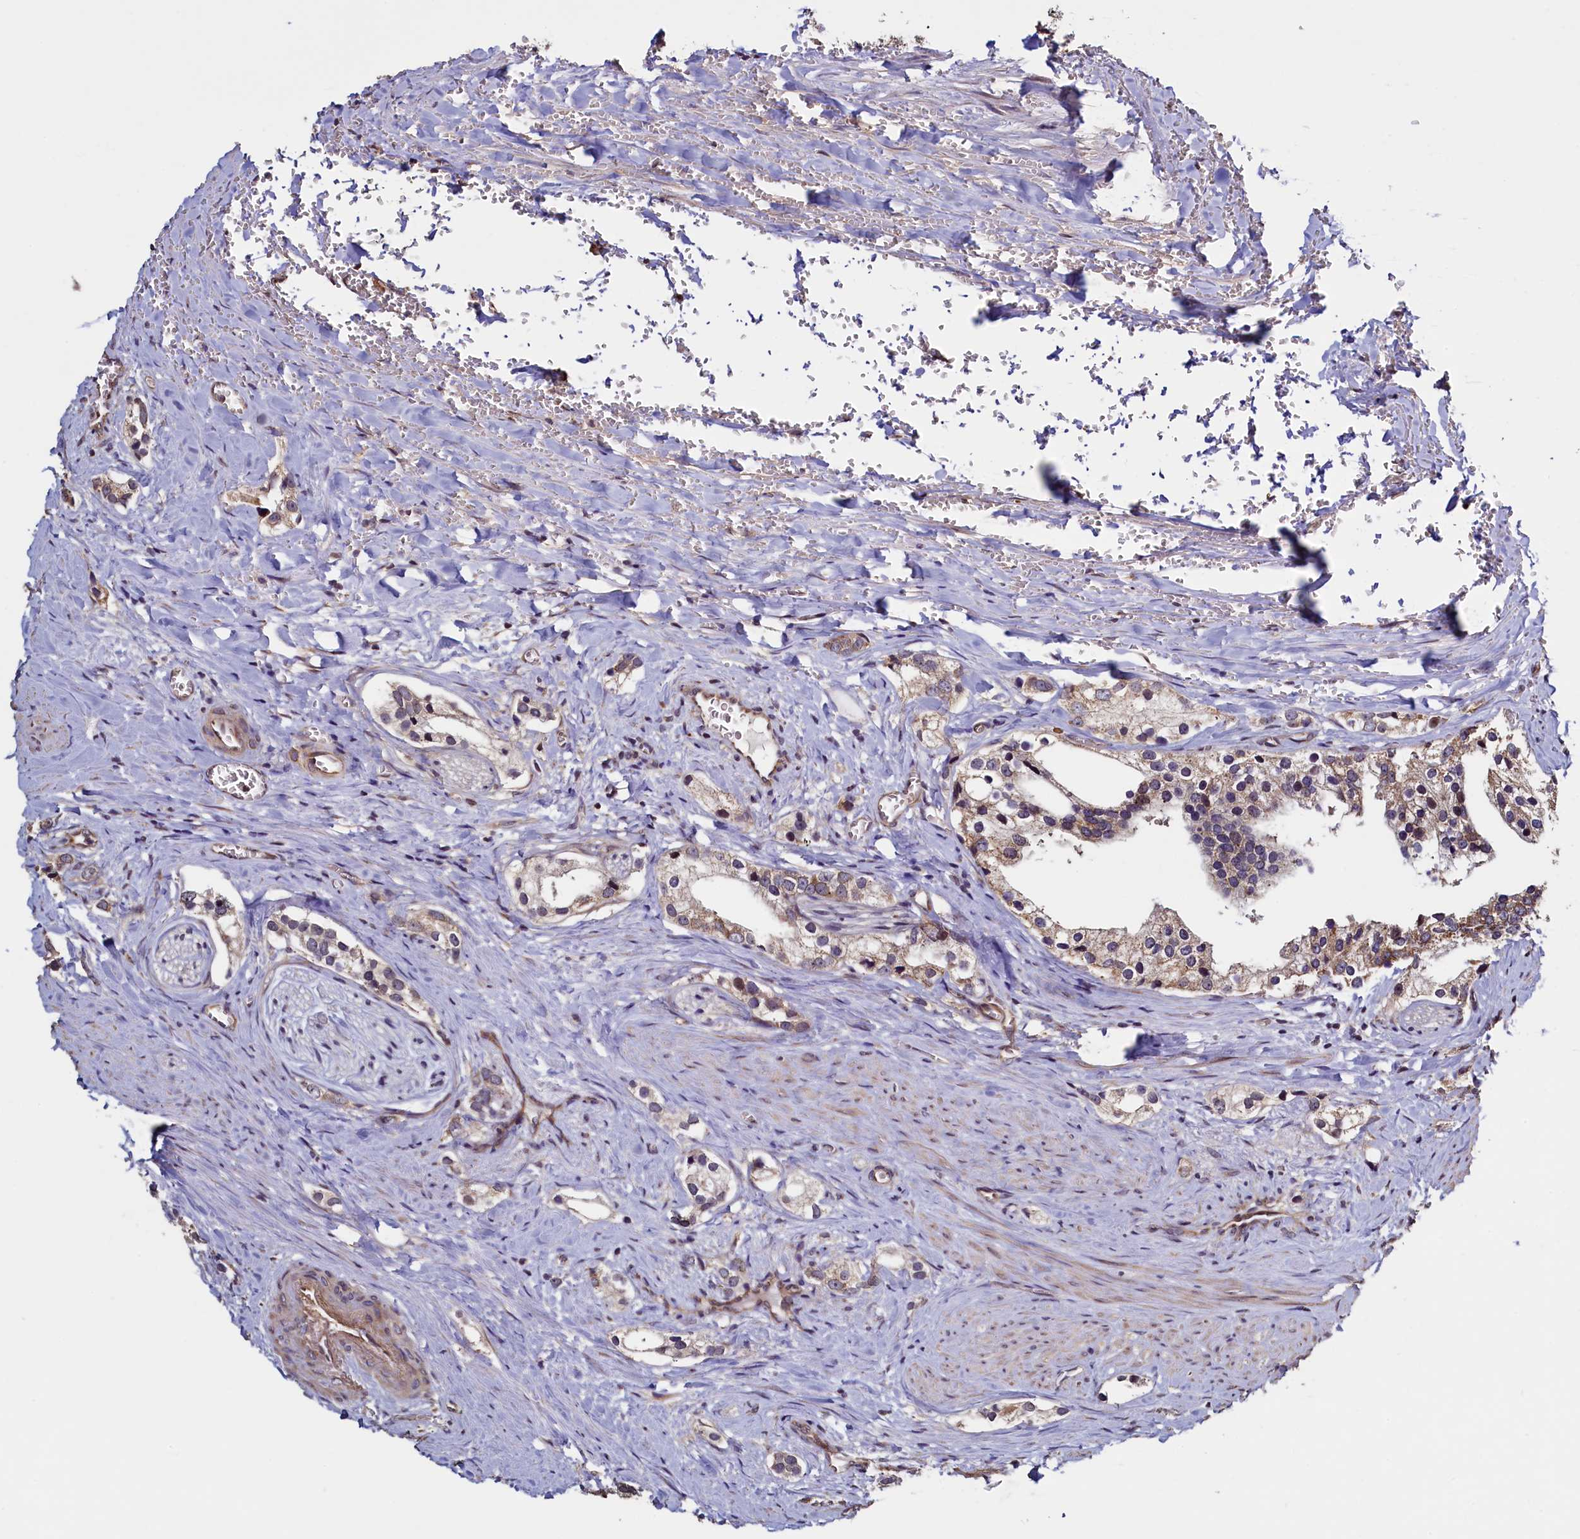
{"staining": {"intensity": "weak", "quantity": ">75%", "location": "cytoplasmic/membranous"}, "tissue": "prostate cancer", "cell_type": "Tumor cells", "image_type": "cancer", "snomed": [{"axis": "morphology", "description": "Adenocarcinoma, High grade"}, {"axis": "topography", "description": "Prostate"}], "caption": "Prostate cancer stained with DAB (3,3'-diaminobenzidine) IHC reveals low levels of weak cytoplasmic/membranous positivity in approximately >75% of tumor cells.", "gene": "RBFA", "patient": {"sex": "male", "age": 66}}